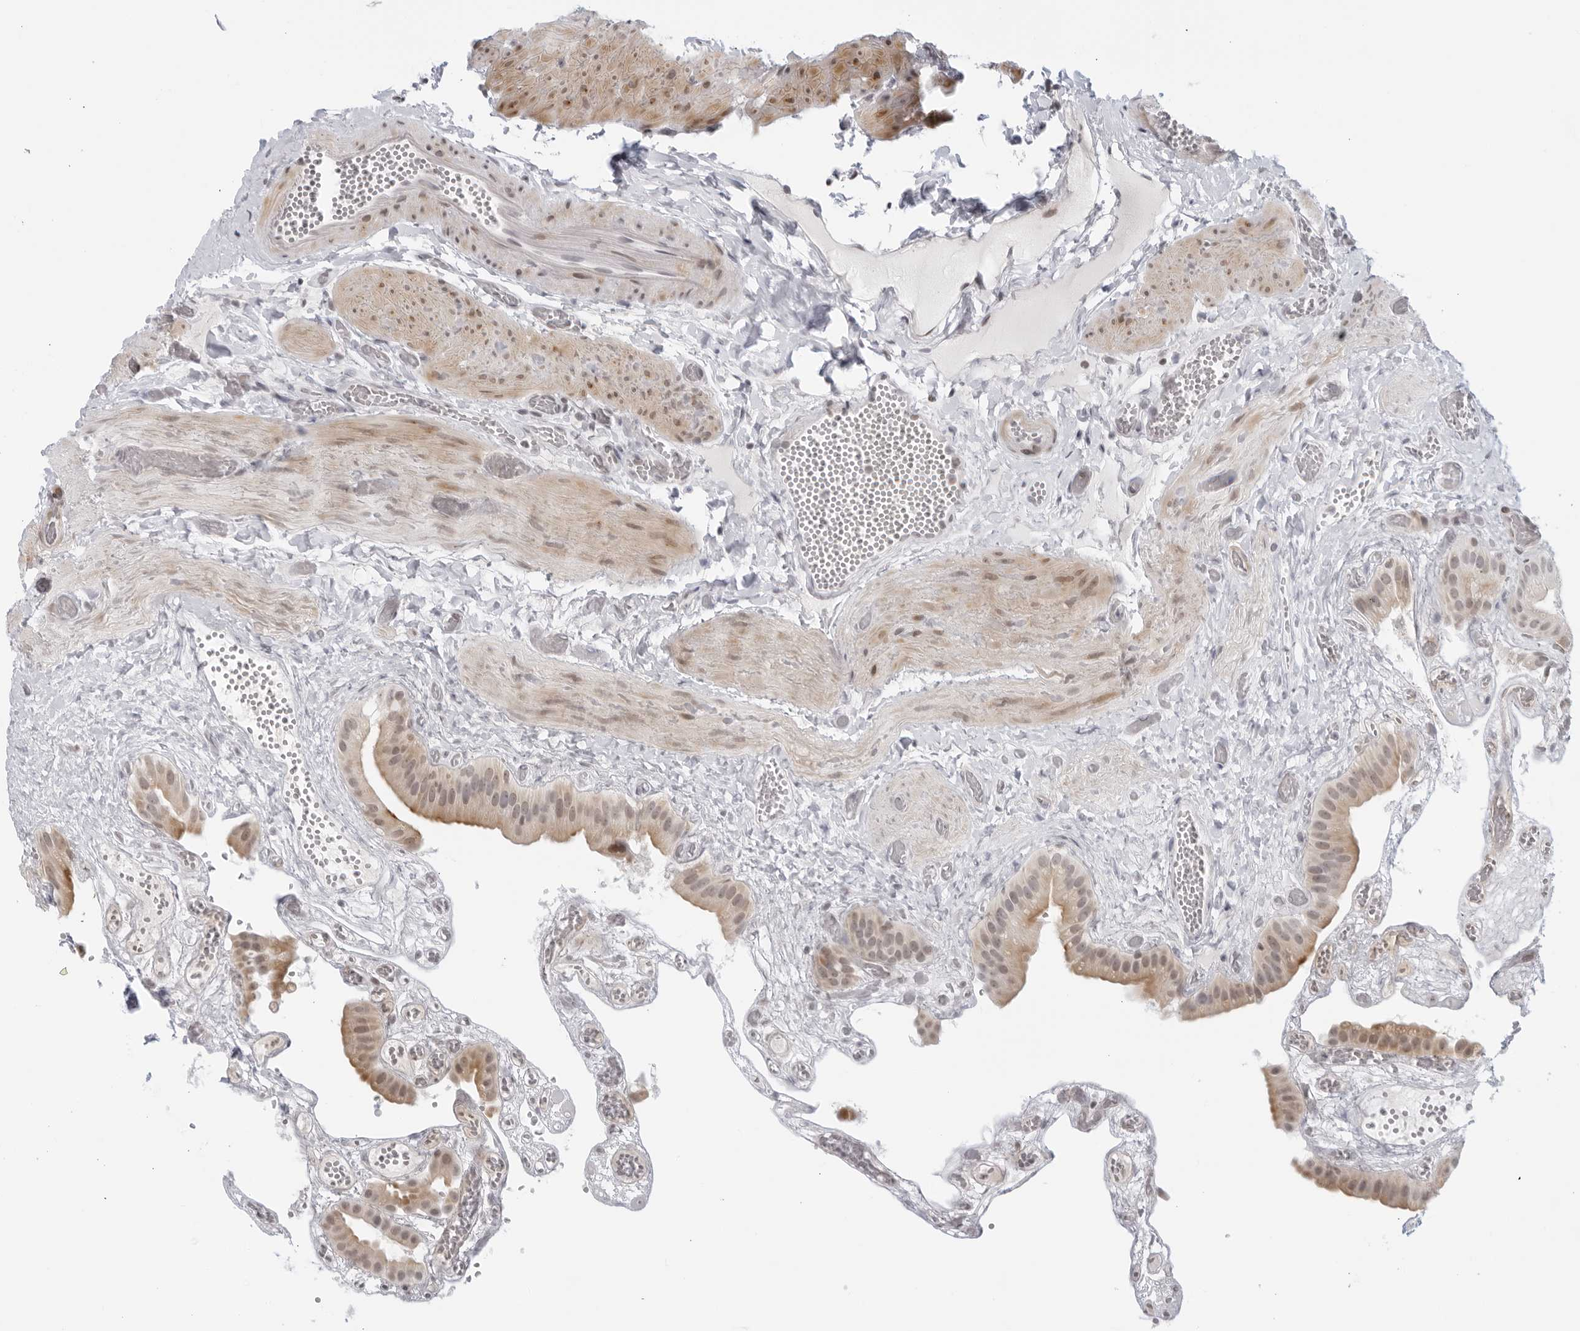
{"staining": {"intensity": "moderate", "quantity": "25%-75%", "location": "cytoplasmic/membranous"}, "tissue": "gallbladder", "cell_type": "Glandular cells", "image_type": "normal", "snomed": [{"axis": "morphology", "description": "Normal tissue, NOS"}, {"axis": "topography", "description": "Gallbladder"}], "caption": "Immunohistochemical staining of normal gallbladder exhibits medium levels of moderate cytoplasmic/membranous staining in approximately 25%-75% of glandular cells.", "gene": "RAB11FIP3", "patient": {"sex": "female", "age": 64}}